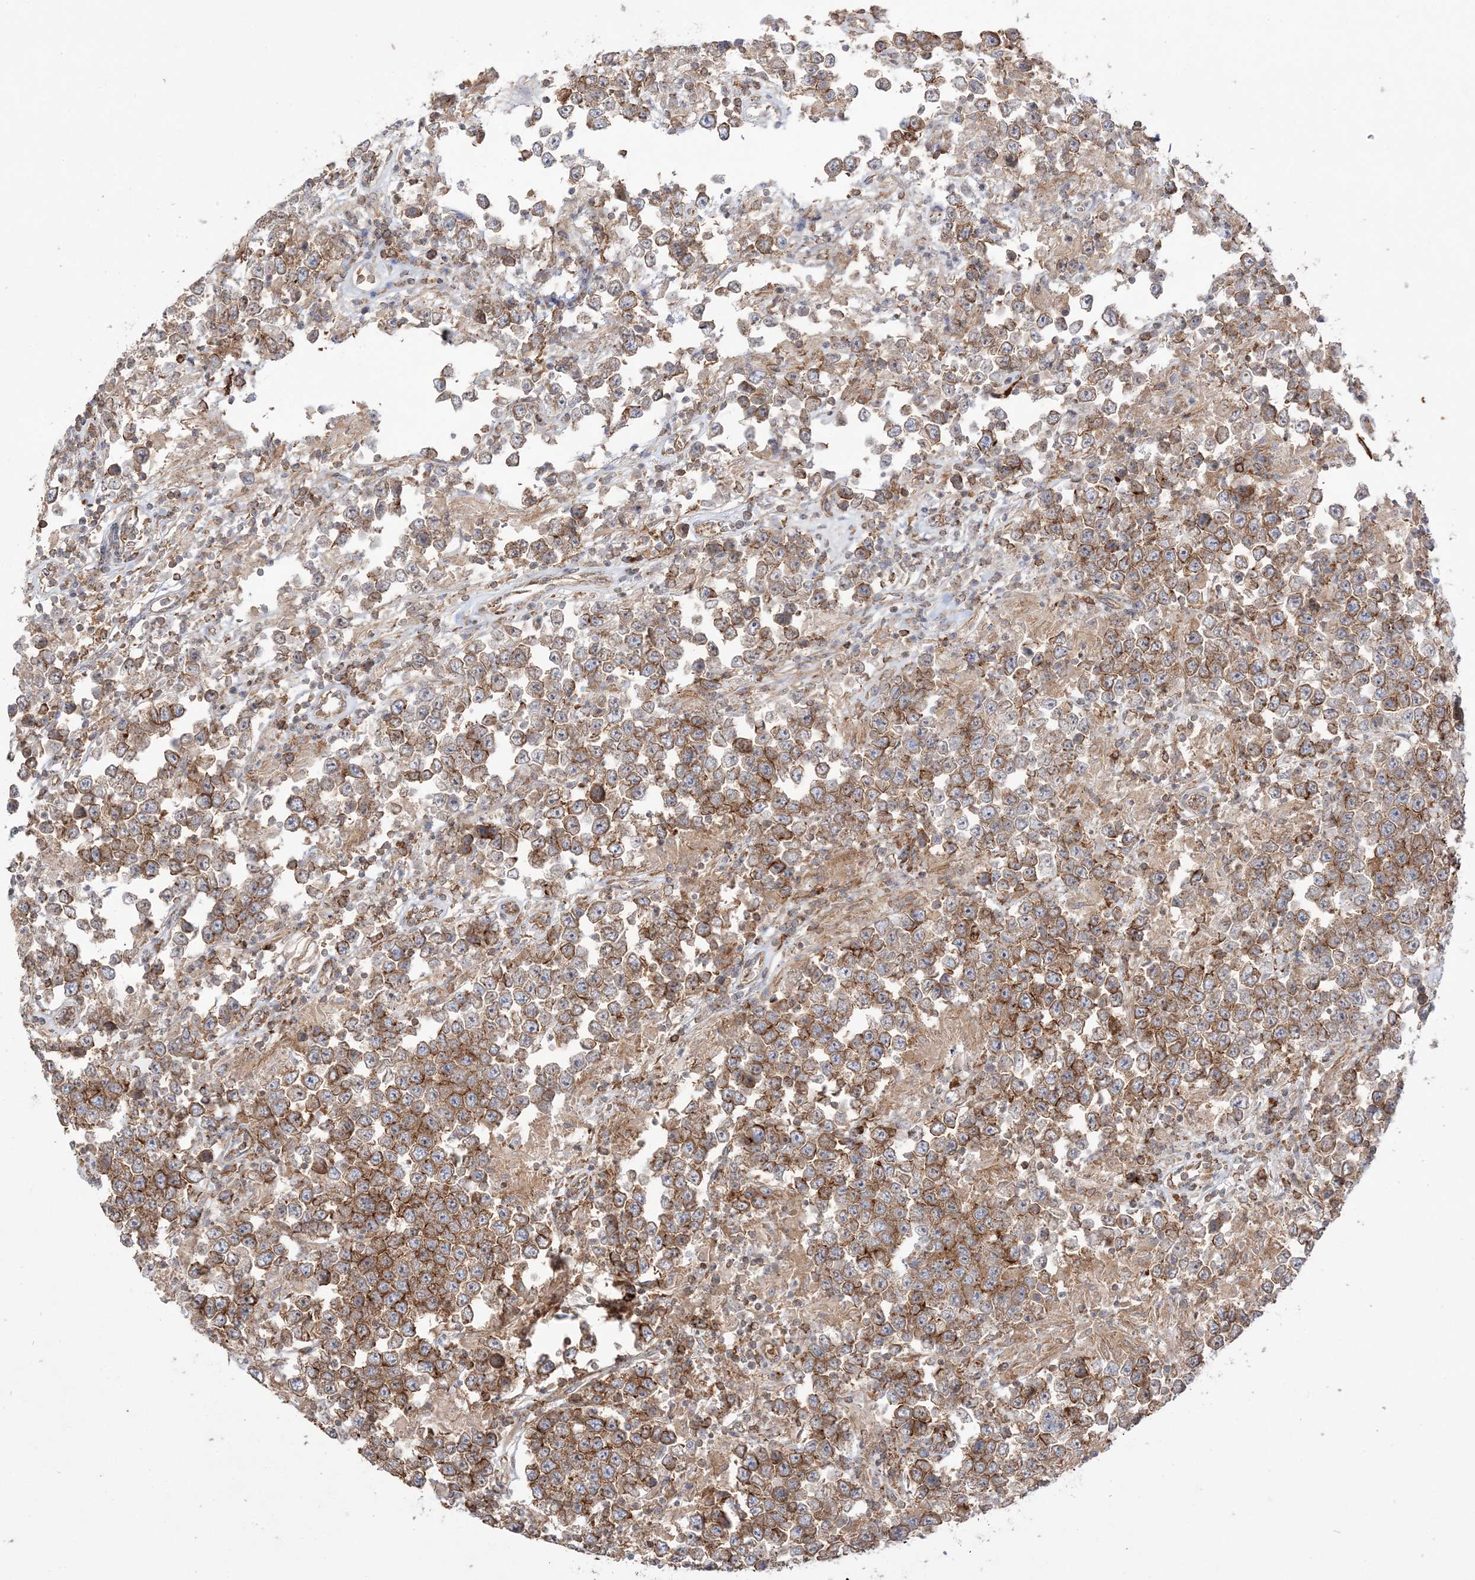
{"staining": {"intensity": "moderate", "quantity": ">75%", "location": "cytoplasmic/membranous"}, "tissue": "testis cancer", "cell_type": "Tumor cells", "image_type": "cancer", "snomed": [{"axis": "morphology", "description": "Normal tissue, NOS"}, {"axis": "morphology", "description": "Urothelial carcinoma, High grade"}, {"axis": "morphology", "description": "Seminoma, NOS"}, {"axis": "morphology", "description": "Carcinoma, Embryonal, NOS"}, {"axis": "topography", "description": "Urinary bladder"}, {"axis": "topography", "description": "Testis"}], "caption": "Immunohistochemical staining of human seminoma (testis) demonstrates medium levels of moderate cytoplasmic/membranous expression in approximately >75% of tumor cells. (DAB = brown stain, brightfield microscopy at high magnification).", "gene": "TBC1D5", "patient": {"sex": "male", "age": 41}}